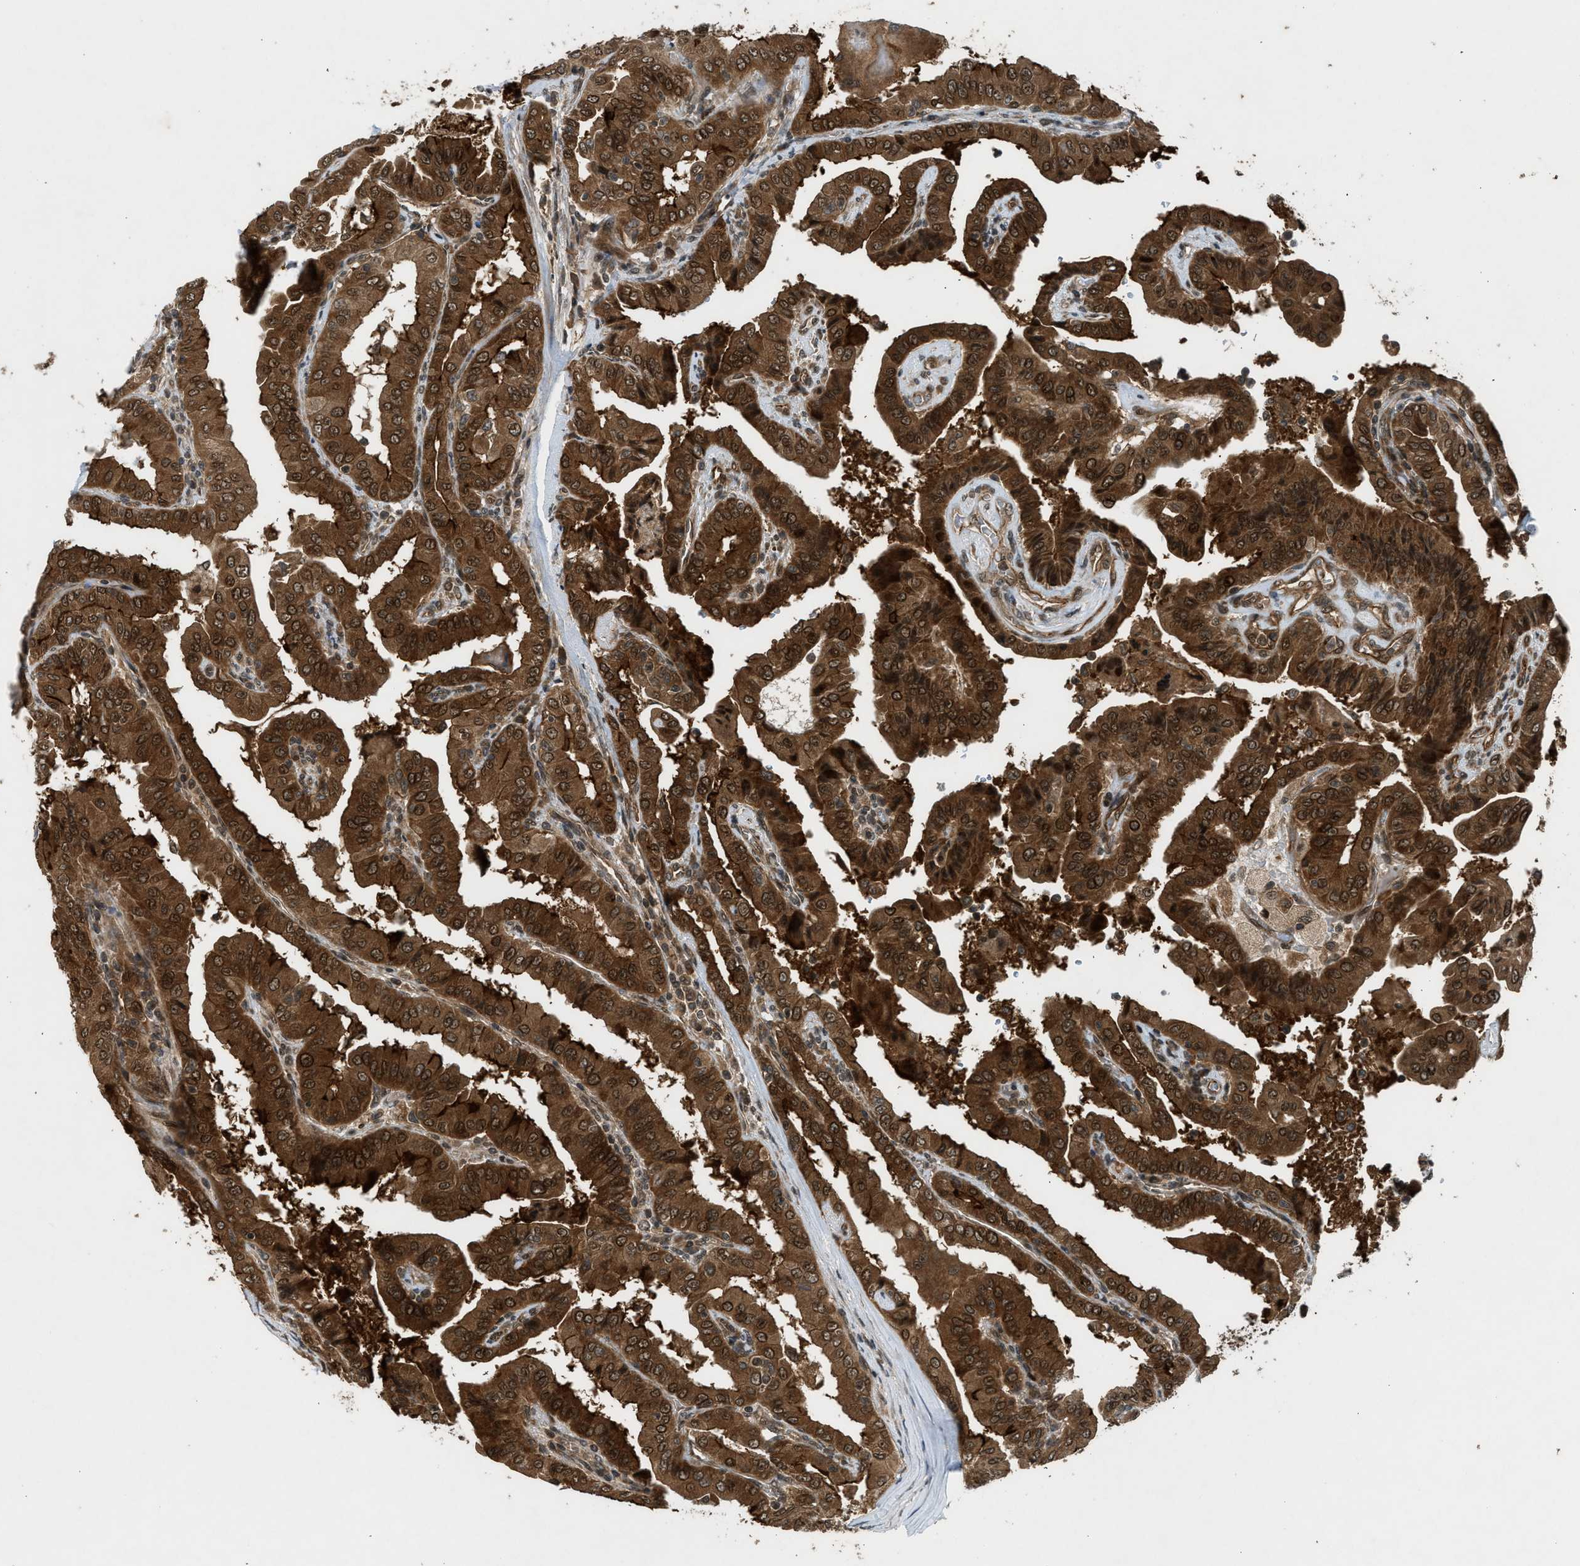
{"staining": {"intensity": "strong", "quantity": ">75%", "location": "cytoplasmic/membranous,nuclear"}, "tissue": "thyroid cancer", "cell_type": "Tumor cells", "image_type": "cancer", "snomed": [{"axis": "morphology", "description": "Papillary adenocarcinoma, NOS"}, {"axis": "topography", "description": "Thyroid gland"}], "caption": "A brown stain shows strong cytoplasmic/membranous and nuclear positivity of a protein in thyroid cancer (papillary adenocarcinoma) tumor cells. Nuclei are stained in blue.", "gene": "TXNL1", "patient": {"sex": "male", "age": 33}}